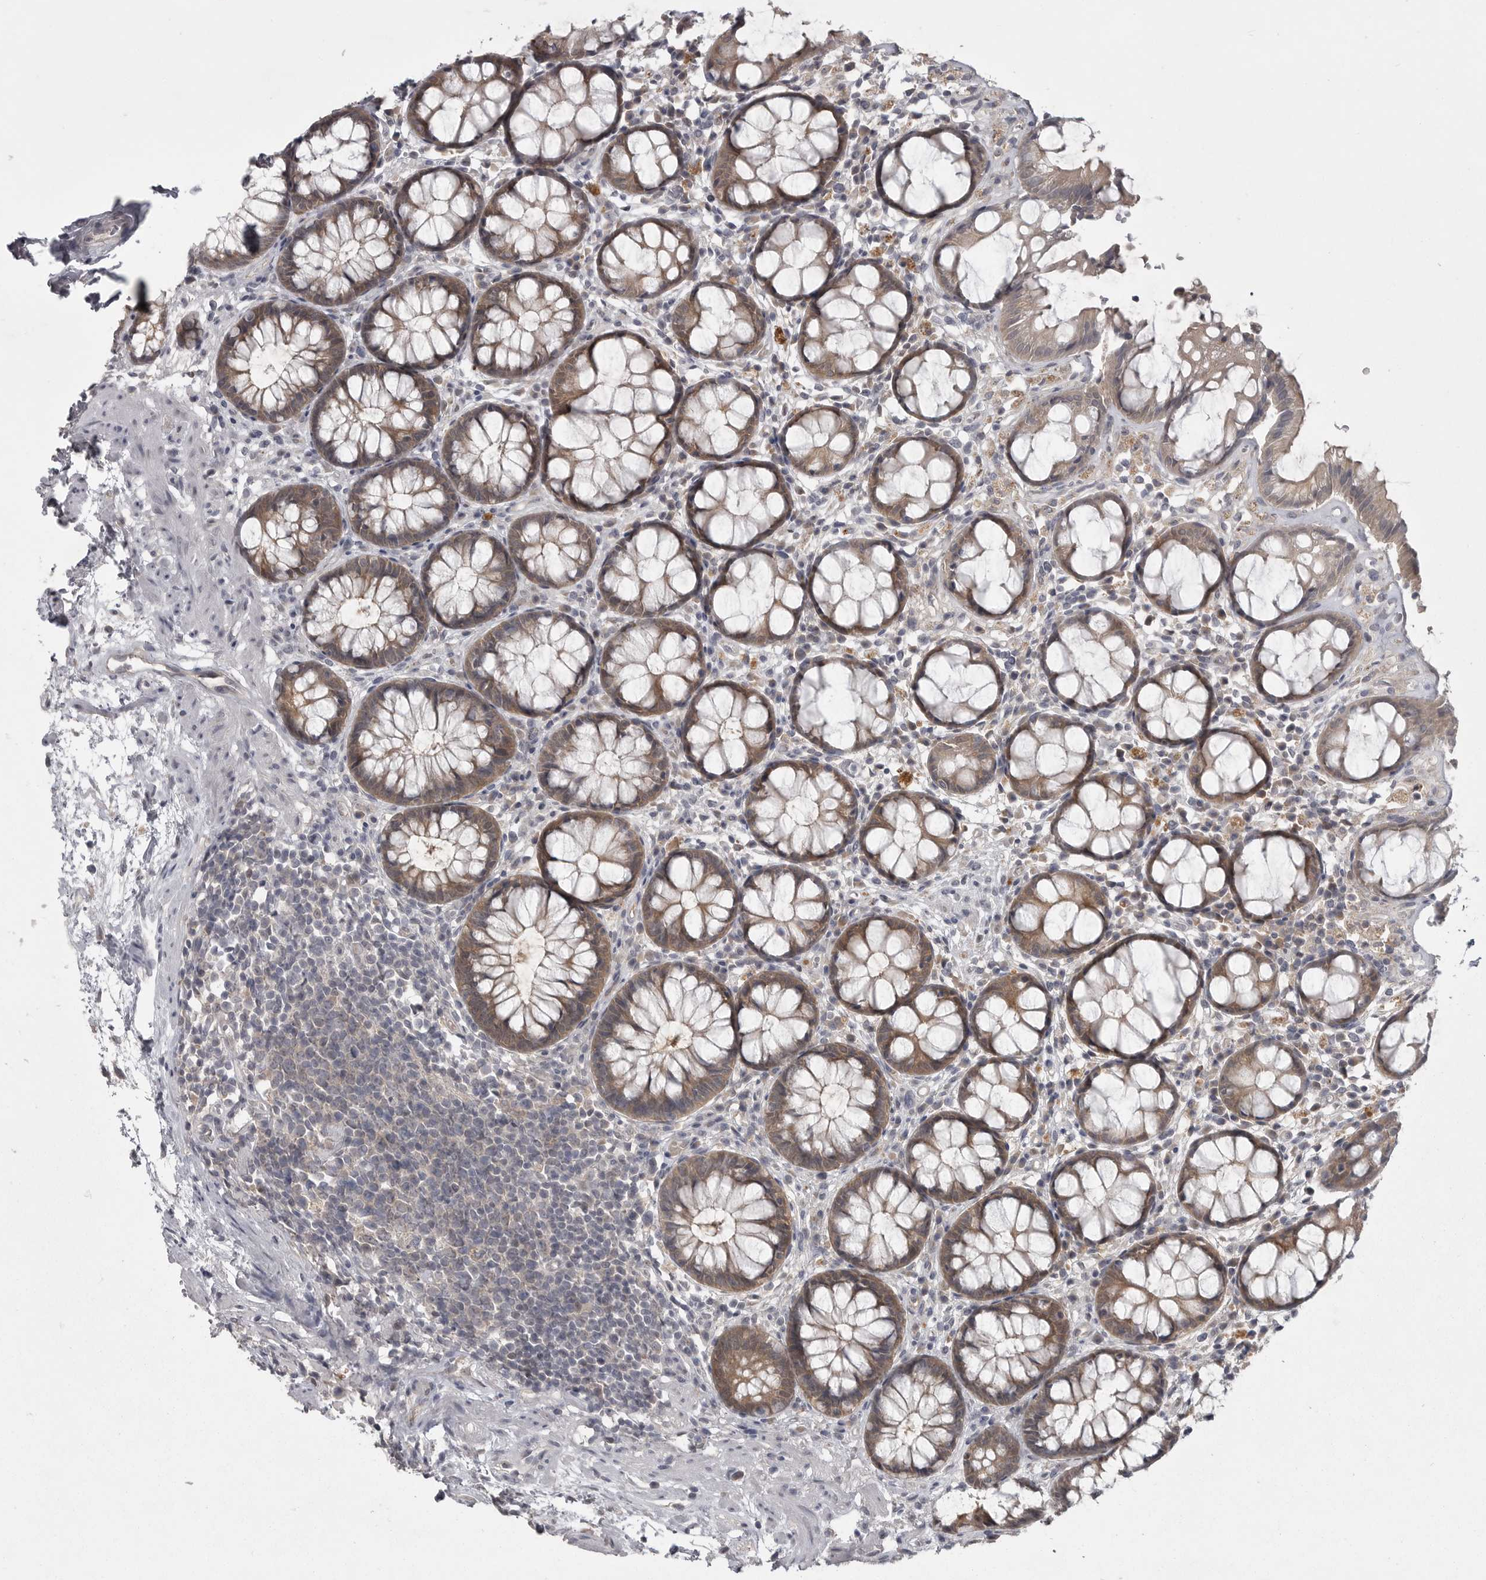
{"staining": {"intensity": "moderate", "quantity": ">75%", "location": "cytoplasmic/membranous"}, "tissue": "rectum", "cell_type": "Glandular cells", "image_type": "normal", "snomed": [{"axis": "morphology", "description": "Normal tissue, NOS"}, {"axis": "topography", "description": "Rectum"}], "caption": "A photomicrograph showing moderate cytoplasmic/membranous positivity in approximately >75% of glandular cells in normal rectum, as visualized by brown immunohistochemical staining.", "gene": "PHF13", "patient": {"sex": "male", "age": 64}}